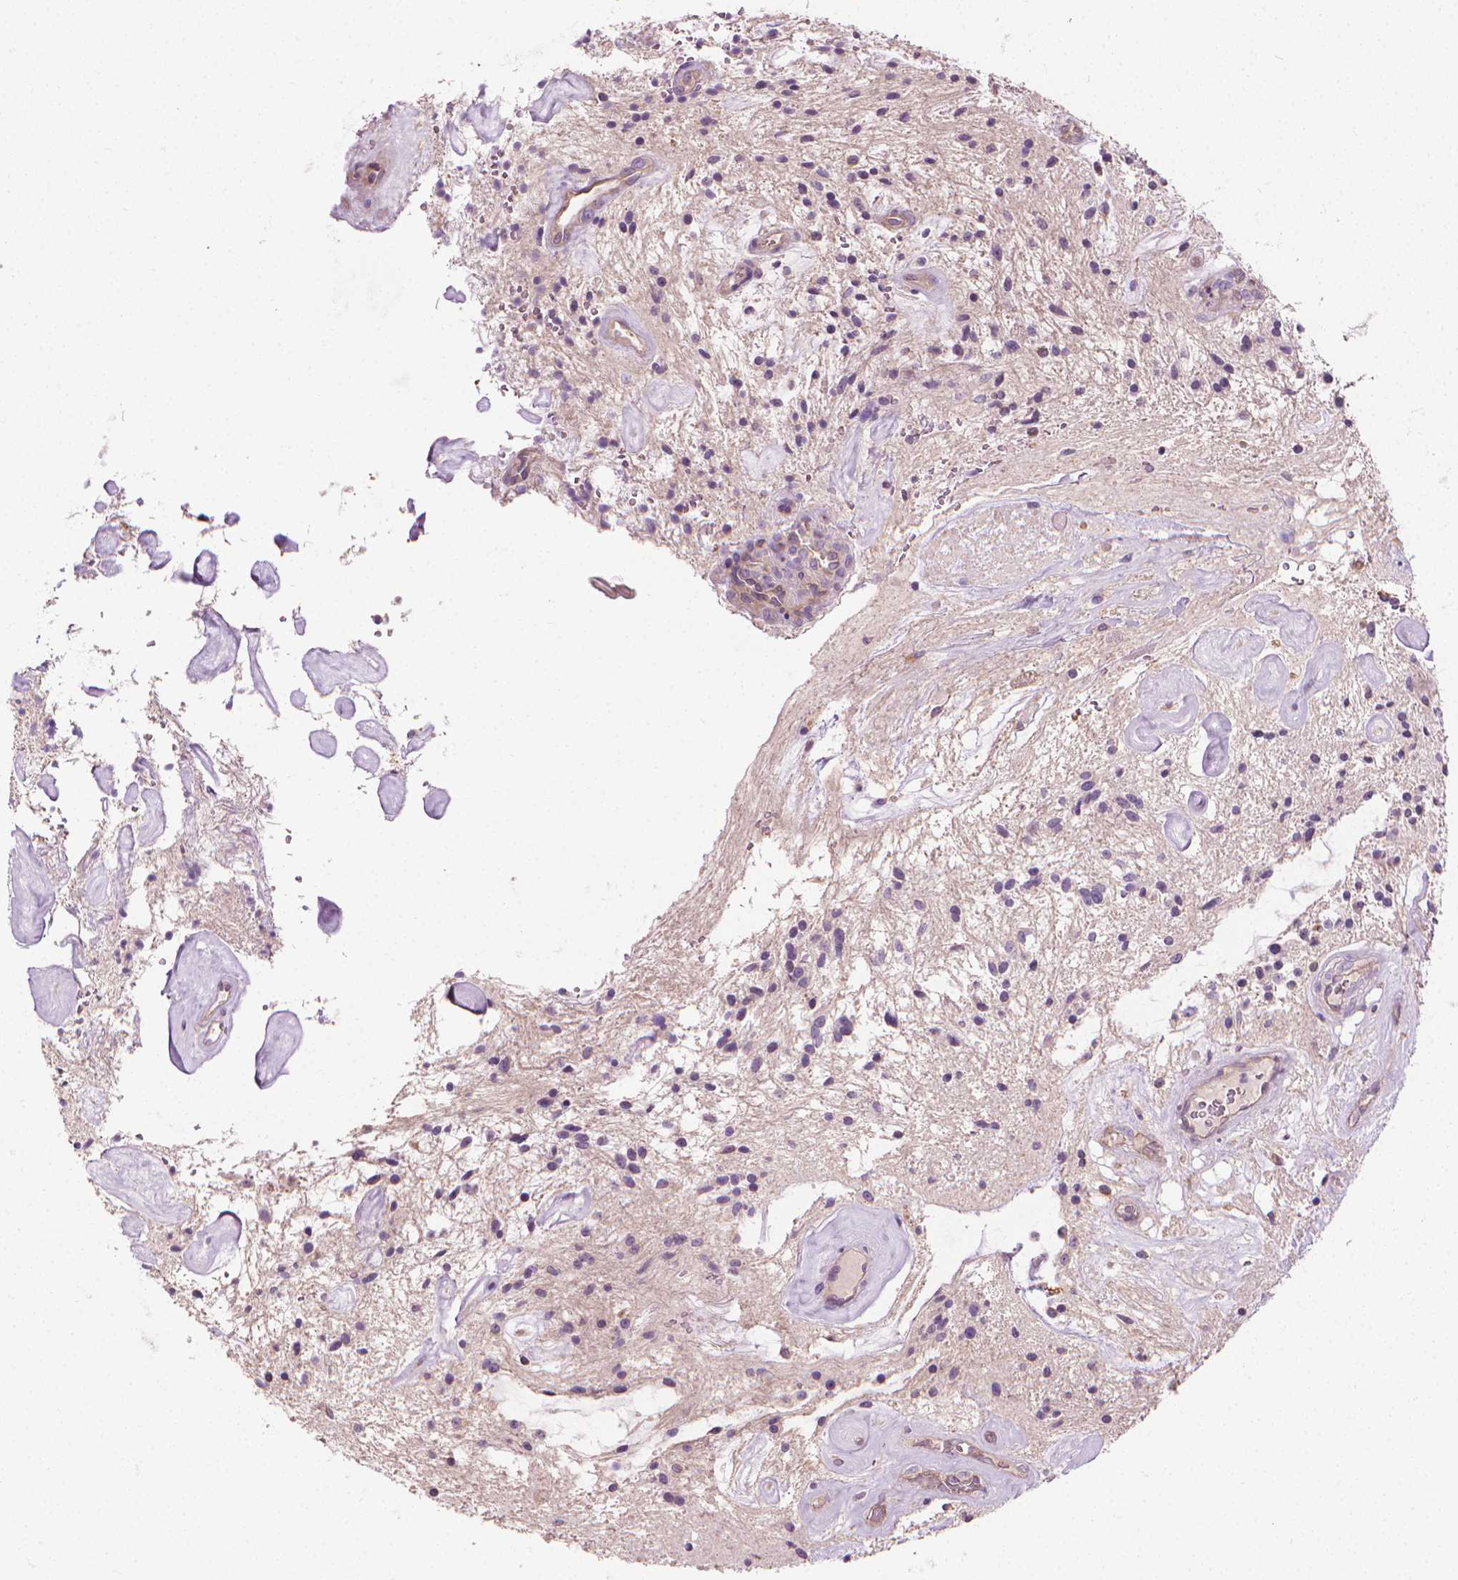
{"staining": {"intensity": "negative", "quantity": "none", "location": "none"}, "tissue": "glioma", "cell_type": "Tumor cells", "image_type": "cancer", "snomed": [{"axis": "morphology", "description": "Glioma, malignant, Low grade"}, {"axis": "topography", "description": "Cerebellum"}], "caption": "High power microscopy photomicrograph of an immunohistochemistry (IHC) micrograph of malignant glioma (low-grade), revealing no significant positivity in tumor cells.", "gene": "RIIAD1", "patient": {"sex": "female", "age": 14}}